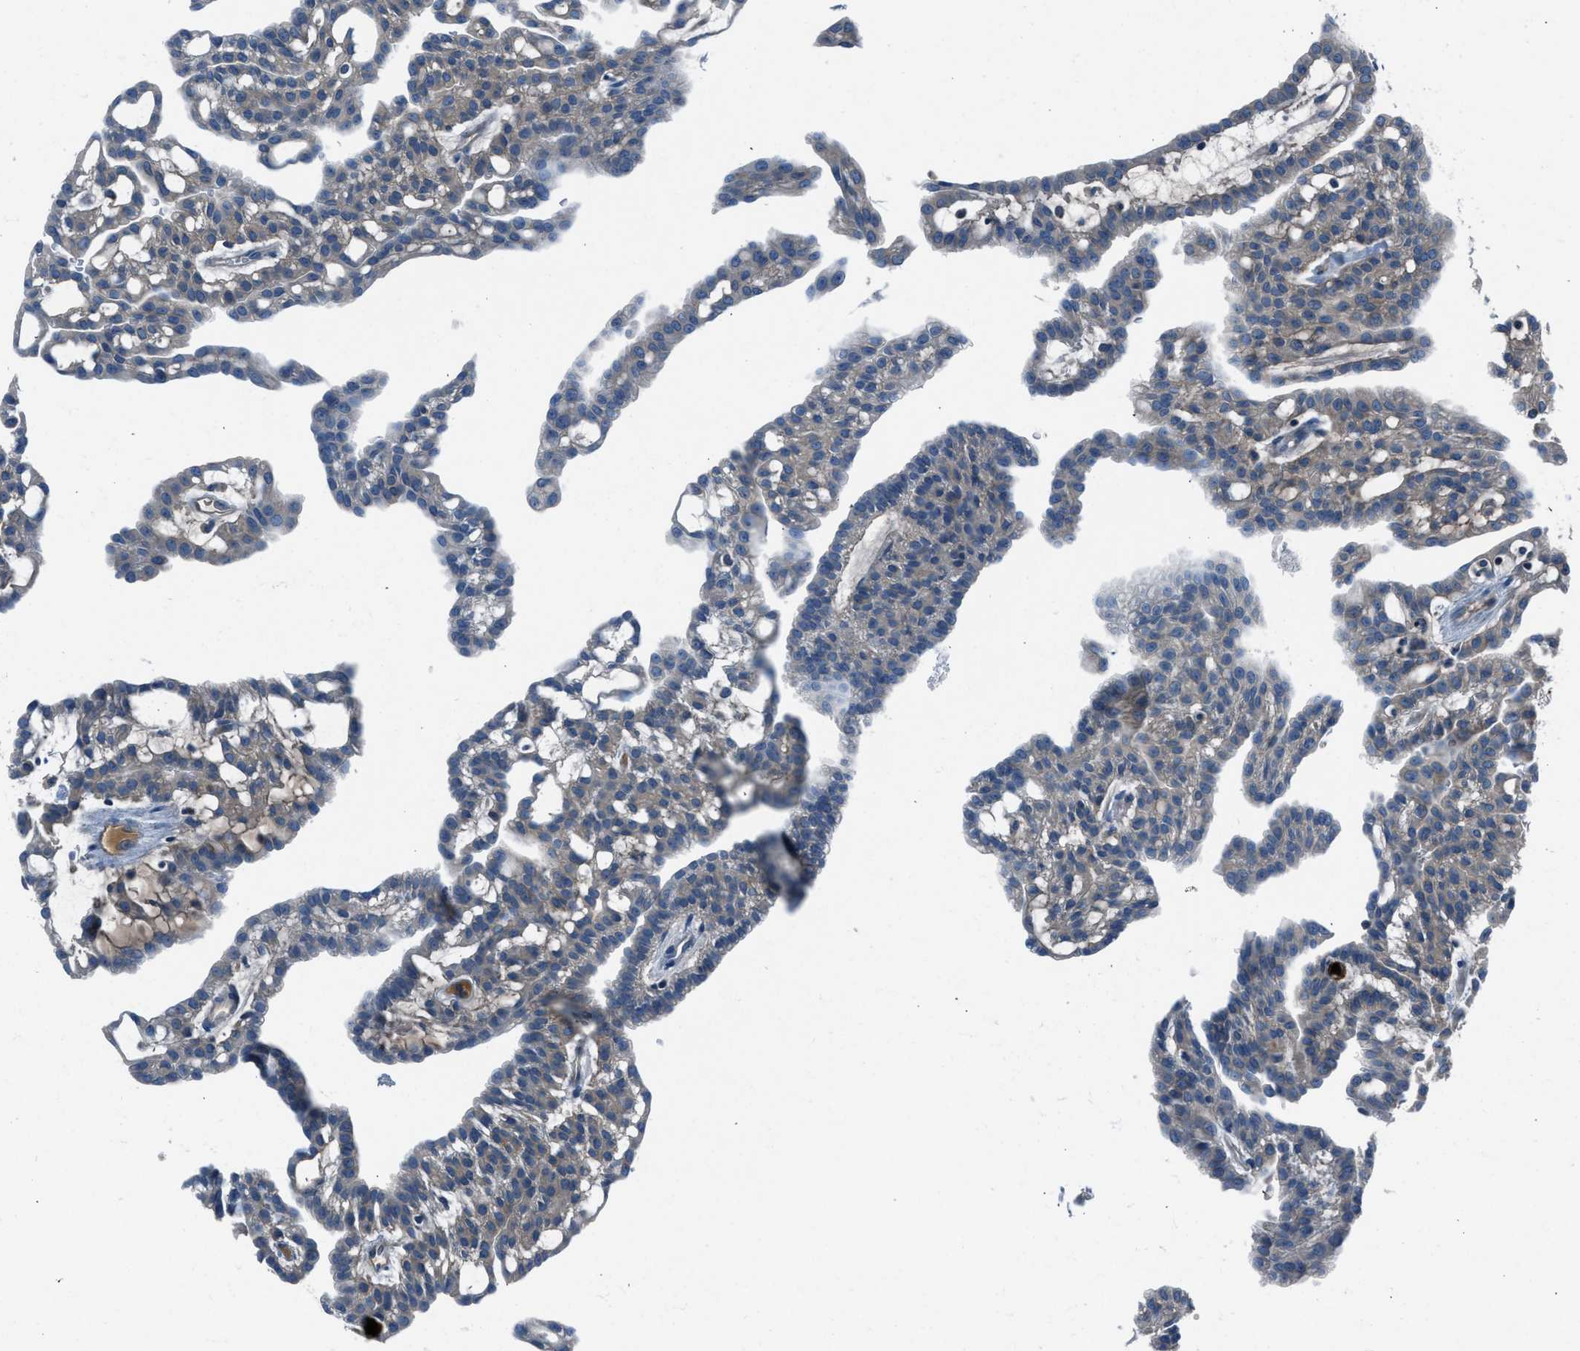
{"staining": {"intensity": "weak", "quantity": "<25%", "location": "cytoplasmic/membranous"}, "tissue": "renal cancer", "cell_type": "Tumor cells", "image_type": "cancer", "snomed": [{"axis": "morphology", "description": "Adenocarcinoma, NOS"}, {"axis": "topography", "description": "Kidney"}], "caption": "DAB (3,3'-diaminobenzidine) immunohistochemical staining of renal adenocarcinoma exhibits no significant expression in tumor cells.", "gene": "BMP1", "patient": {"sex": "male", "age": 63}}